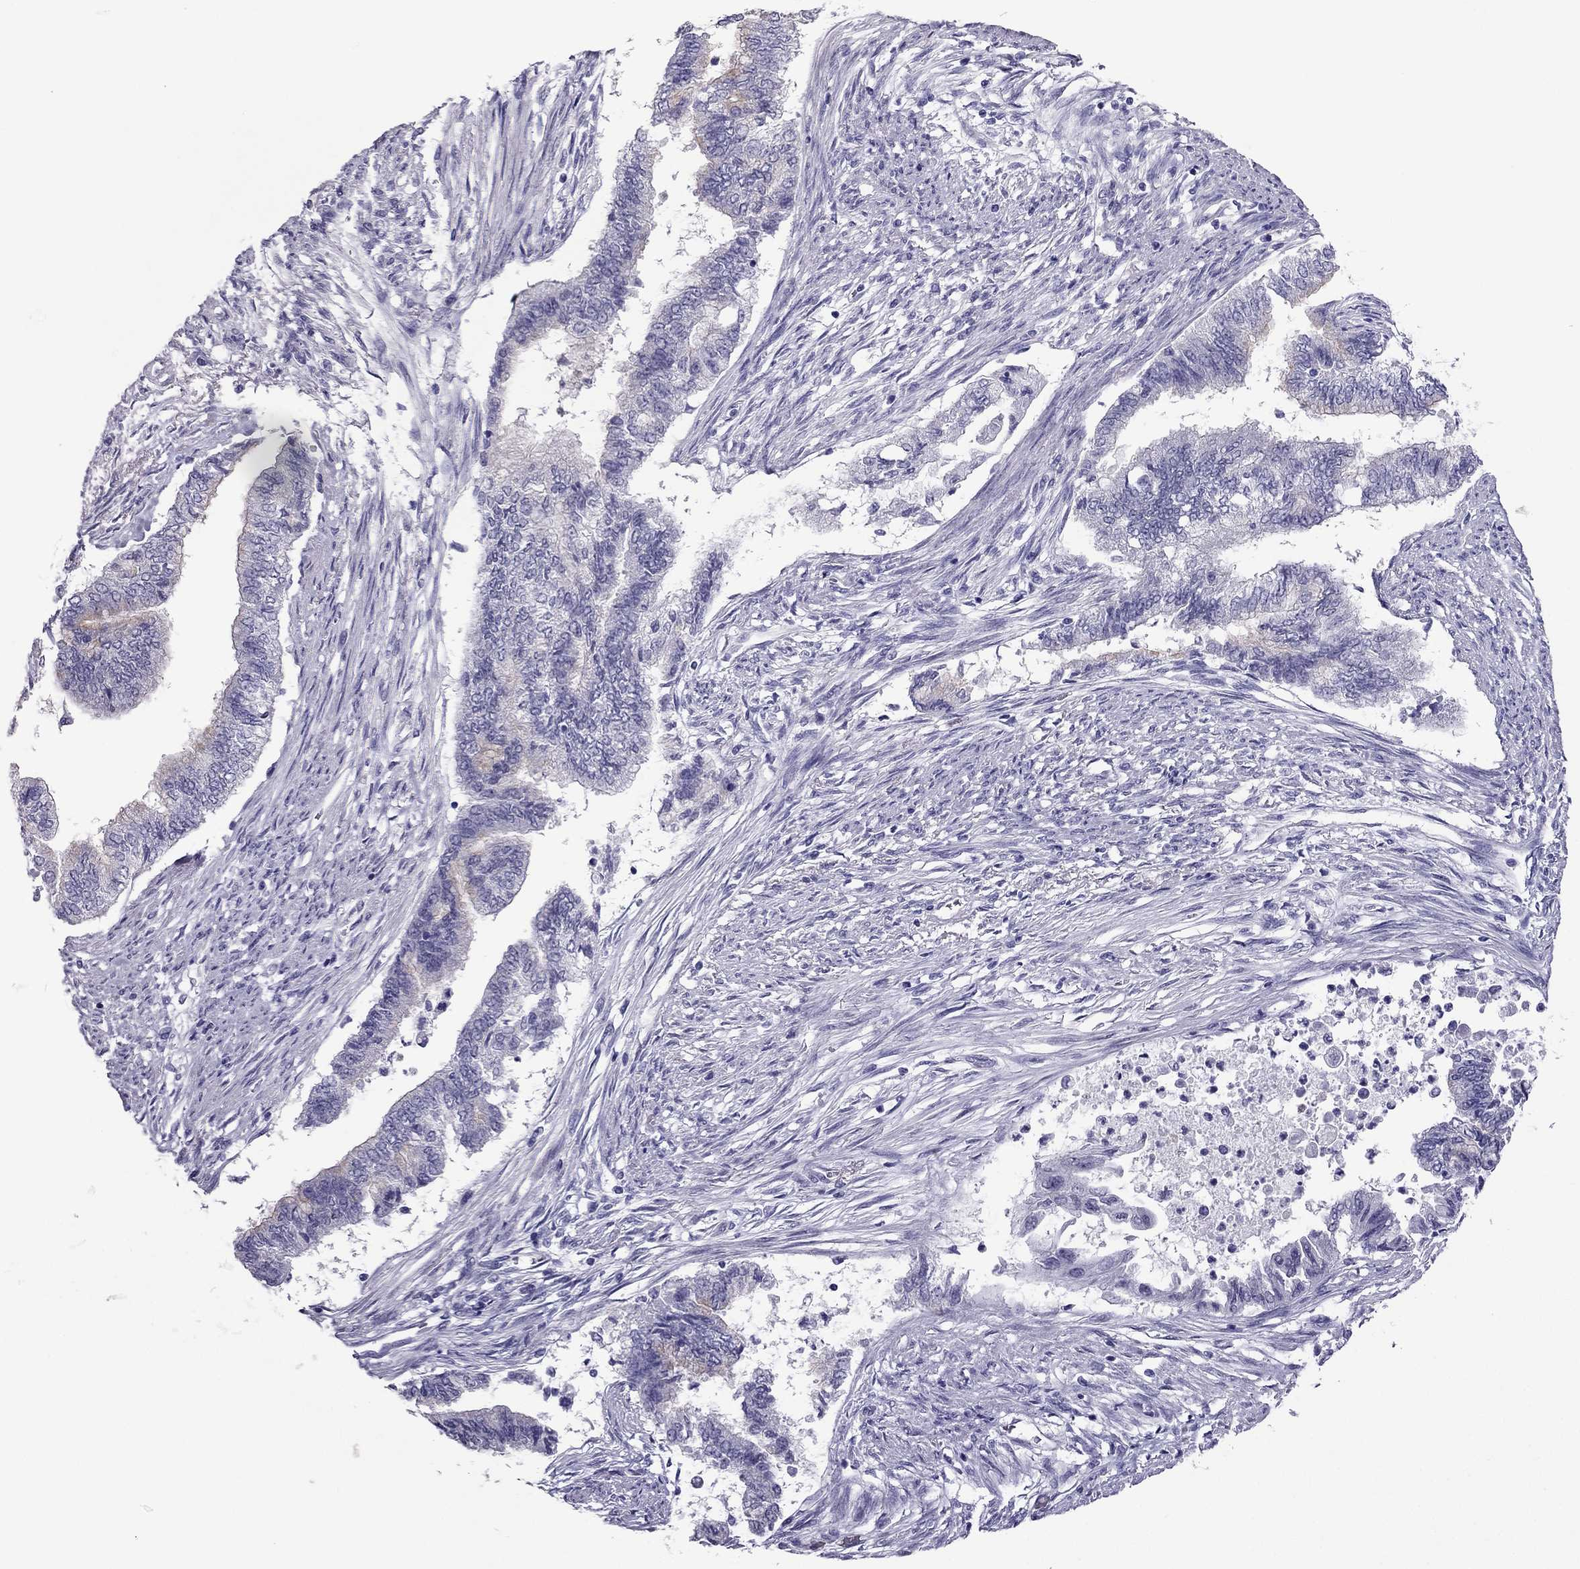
{"staining": {"intensity": "negative", "quantity": "none", "location": "none"}, "tissue": "endometrial cancer", "cell_type": "Tumor cells", "image_type": "cancer", "snomed": [{"axis": "morphology", "description": "Adenocarcinoma, NOS"}, {"axis": "topography", "description": "Endometrium"}], "caption": "The photomicrograph demonstrates no significant expression in tumor cells of endometrial cancer. Nuclei are stained in blue.", "gene": "PDE6A", "patient": {"sex": "female", "age": 65}}